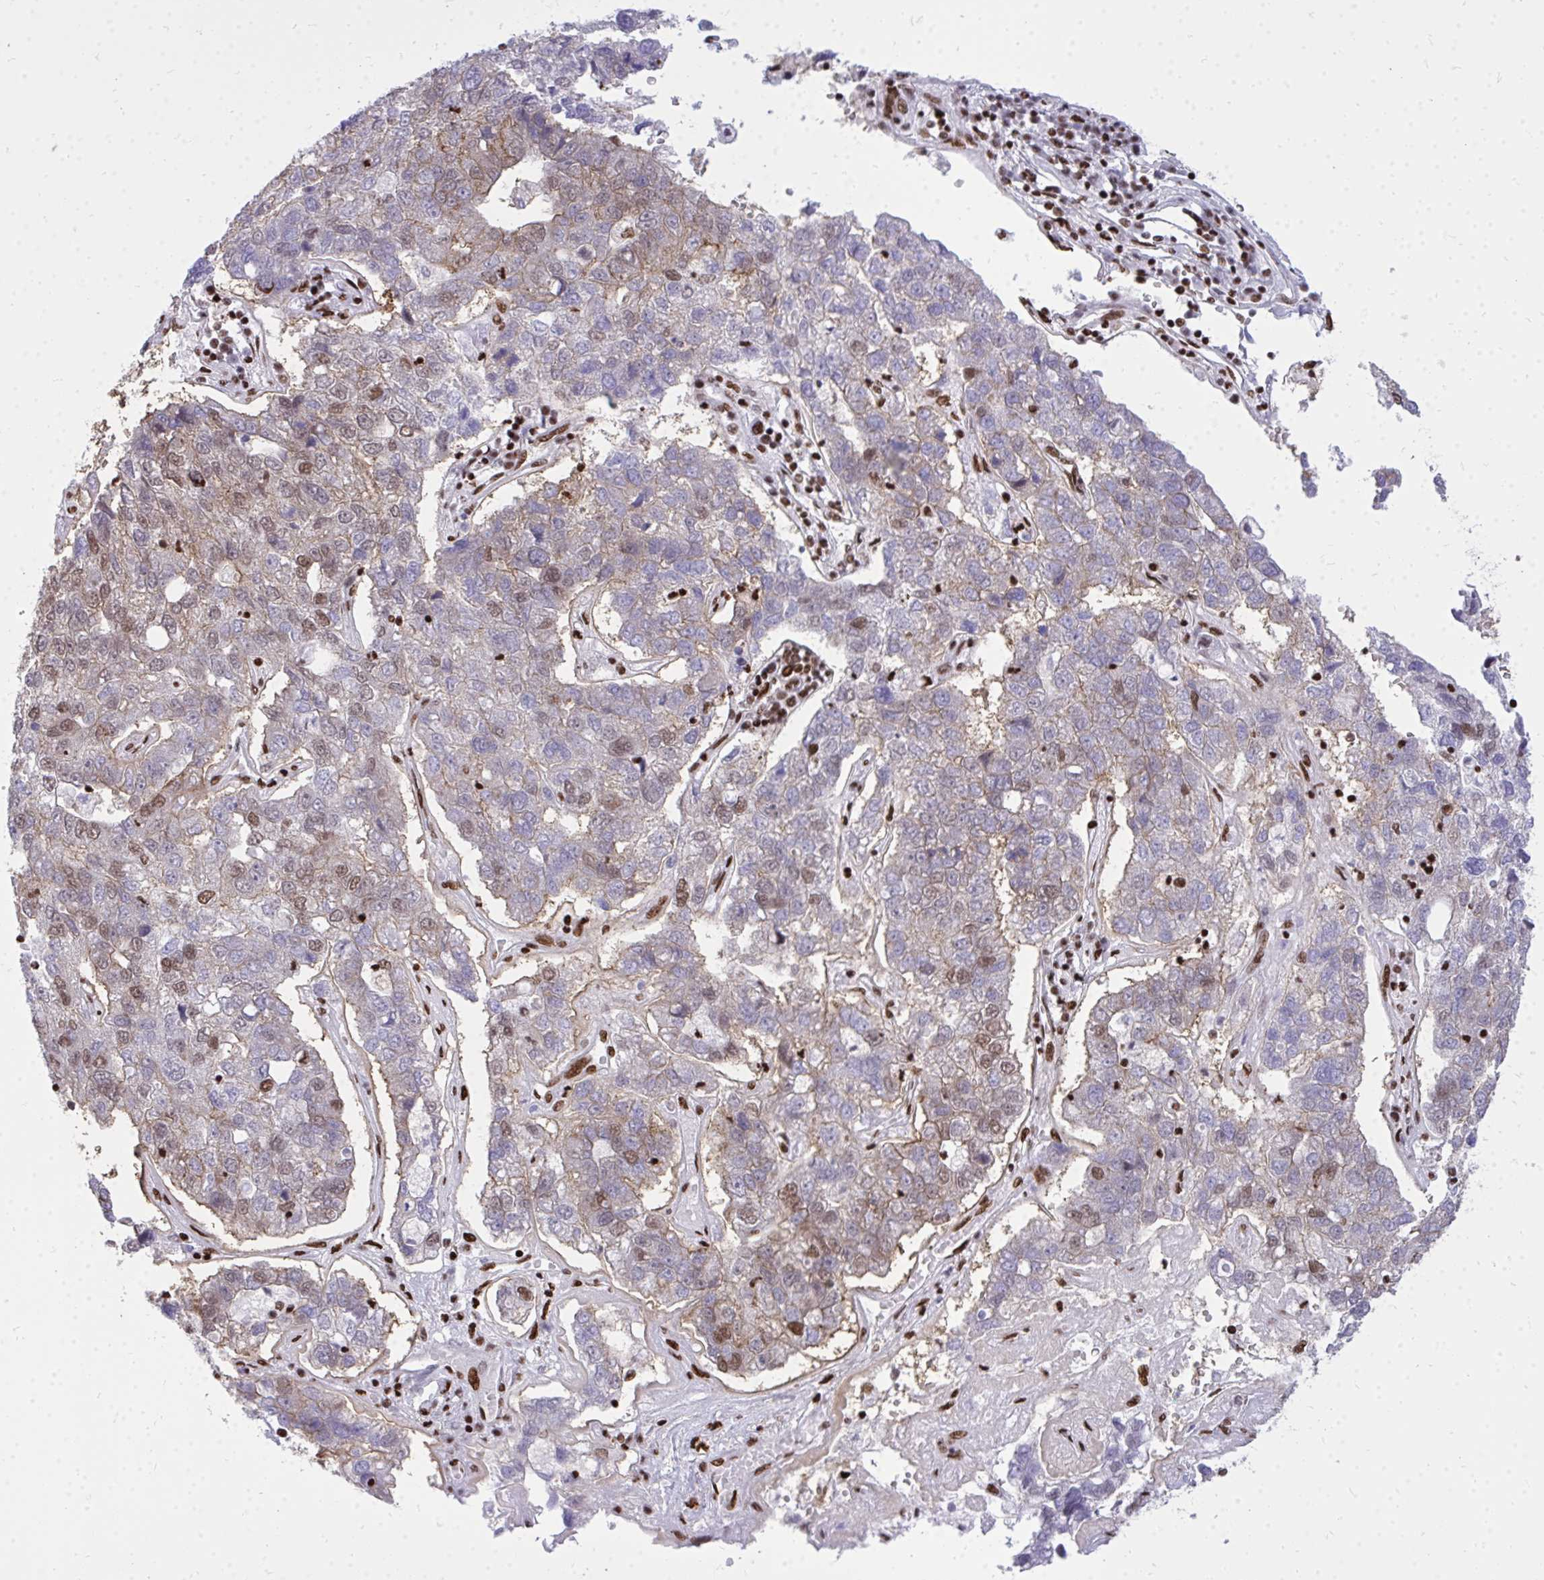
{"staining": {"intensity": "moderate", "quantity": "<25%", "location": "nuclear"}, "tissue": "pancreatic cancer", "cell_type": "Tumor cells", "image_type": "cancer", "snomed": [{"axis": "morphology", "description": "Adenocarcinoma, NOS"}, {"axis": "topography", "description": "Pancreas"}], "caption": "Protein staining exhibits moderate nuclear staining in approximately <25% of tumor cells in adenocarcinoma (pancreatic).", "gene": "TBL1Y", "patient": {"sex": "female", "age": 61}}